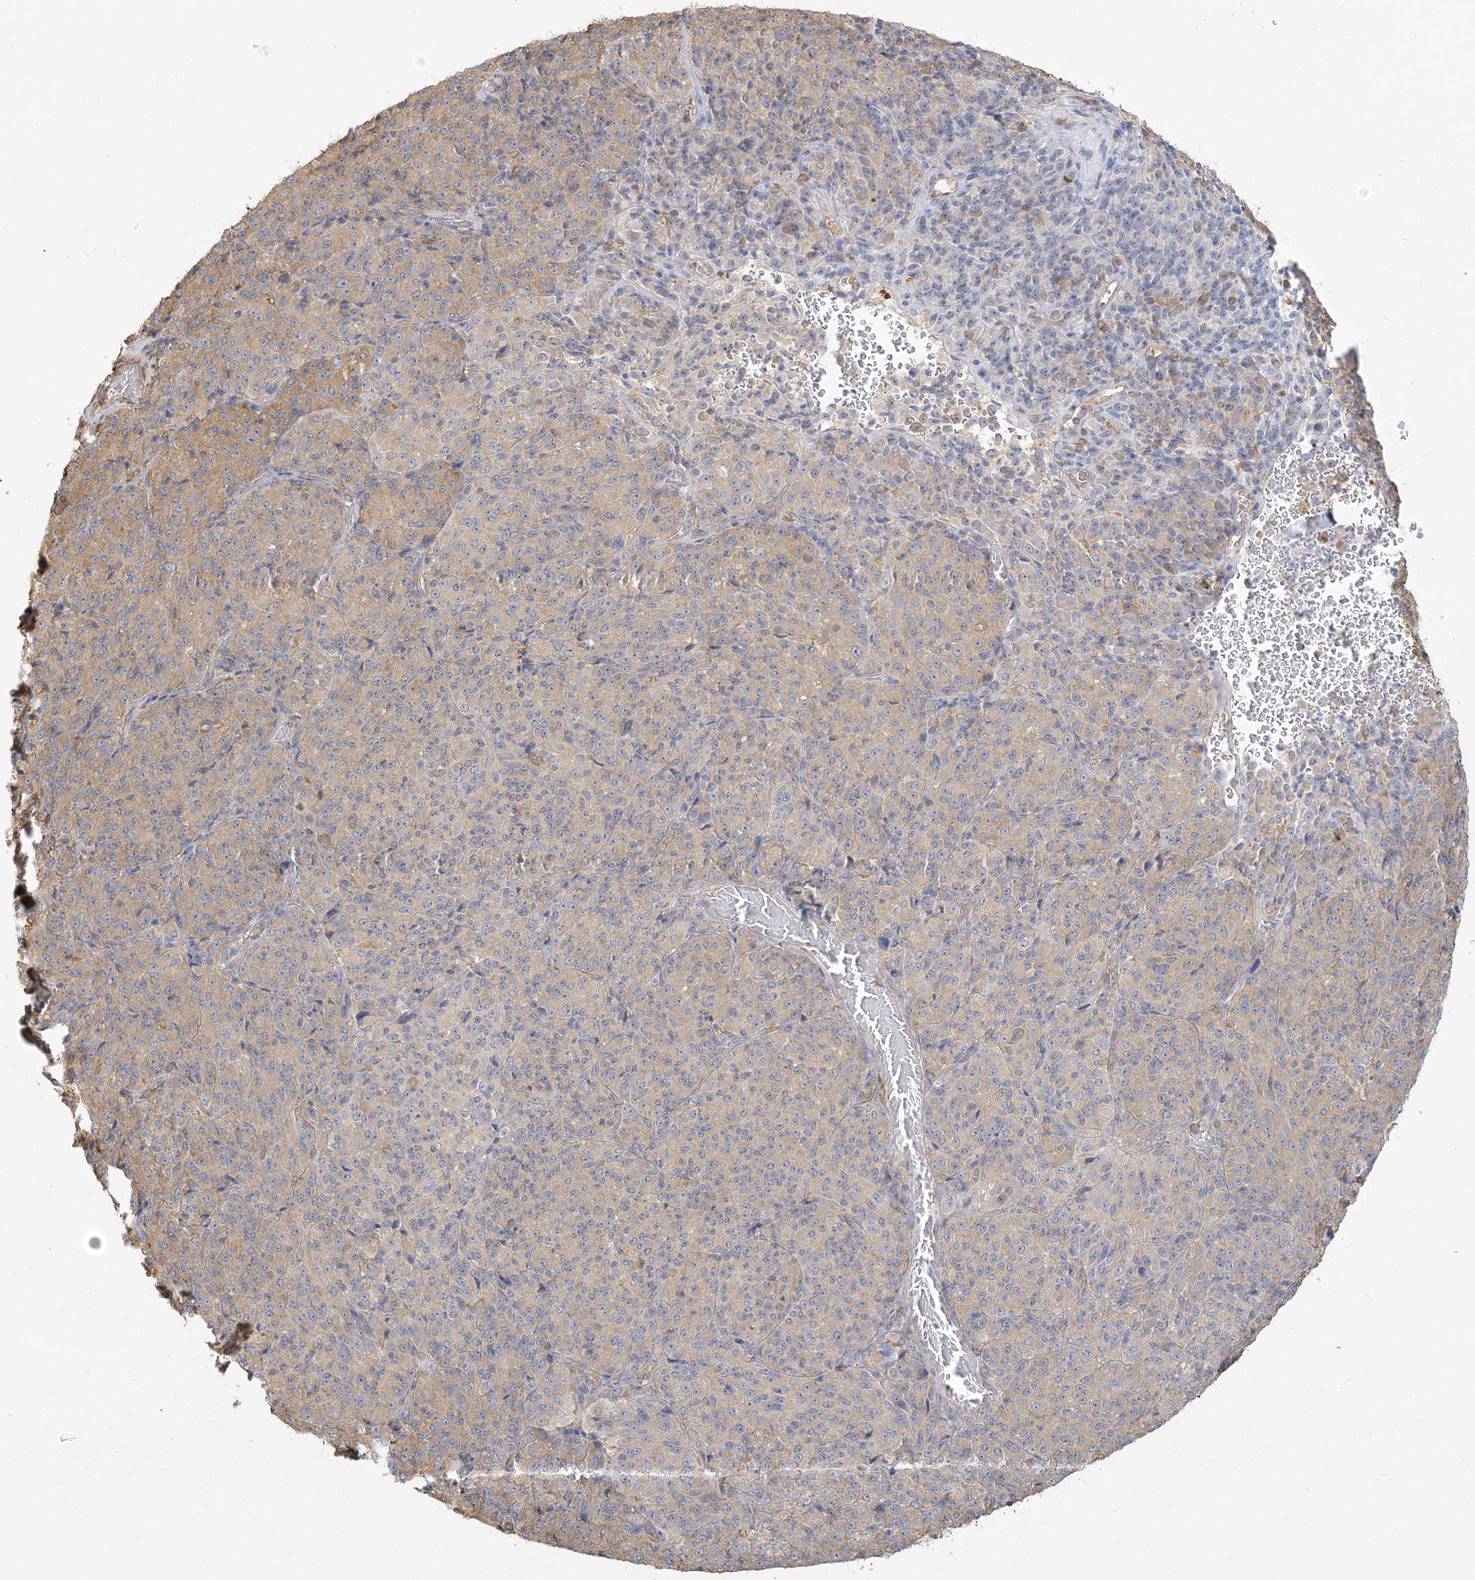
{"staining": {"intensity": "weak", "quantity": "<25%", "location": "cytoplasmic/membranous"}, "tissue": "melanoma", "cell_type": "Tumor cells", "image_type": "cancer", "snomed": [{"axis": "morphology", "description": "Malignant melanoma, Metastatic site"}, {"axis": "topography", "description": "Brain"}], "caption": "Tumor cells show no significant protein staining in melanoma.", "gene": "ANKS1A", "patient": {"sex": "female", "age": 56}}